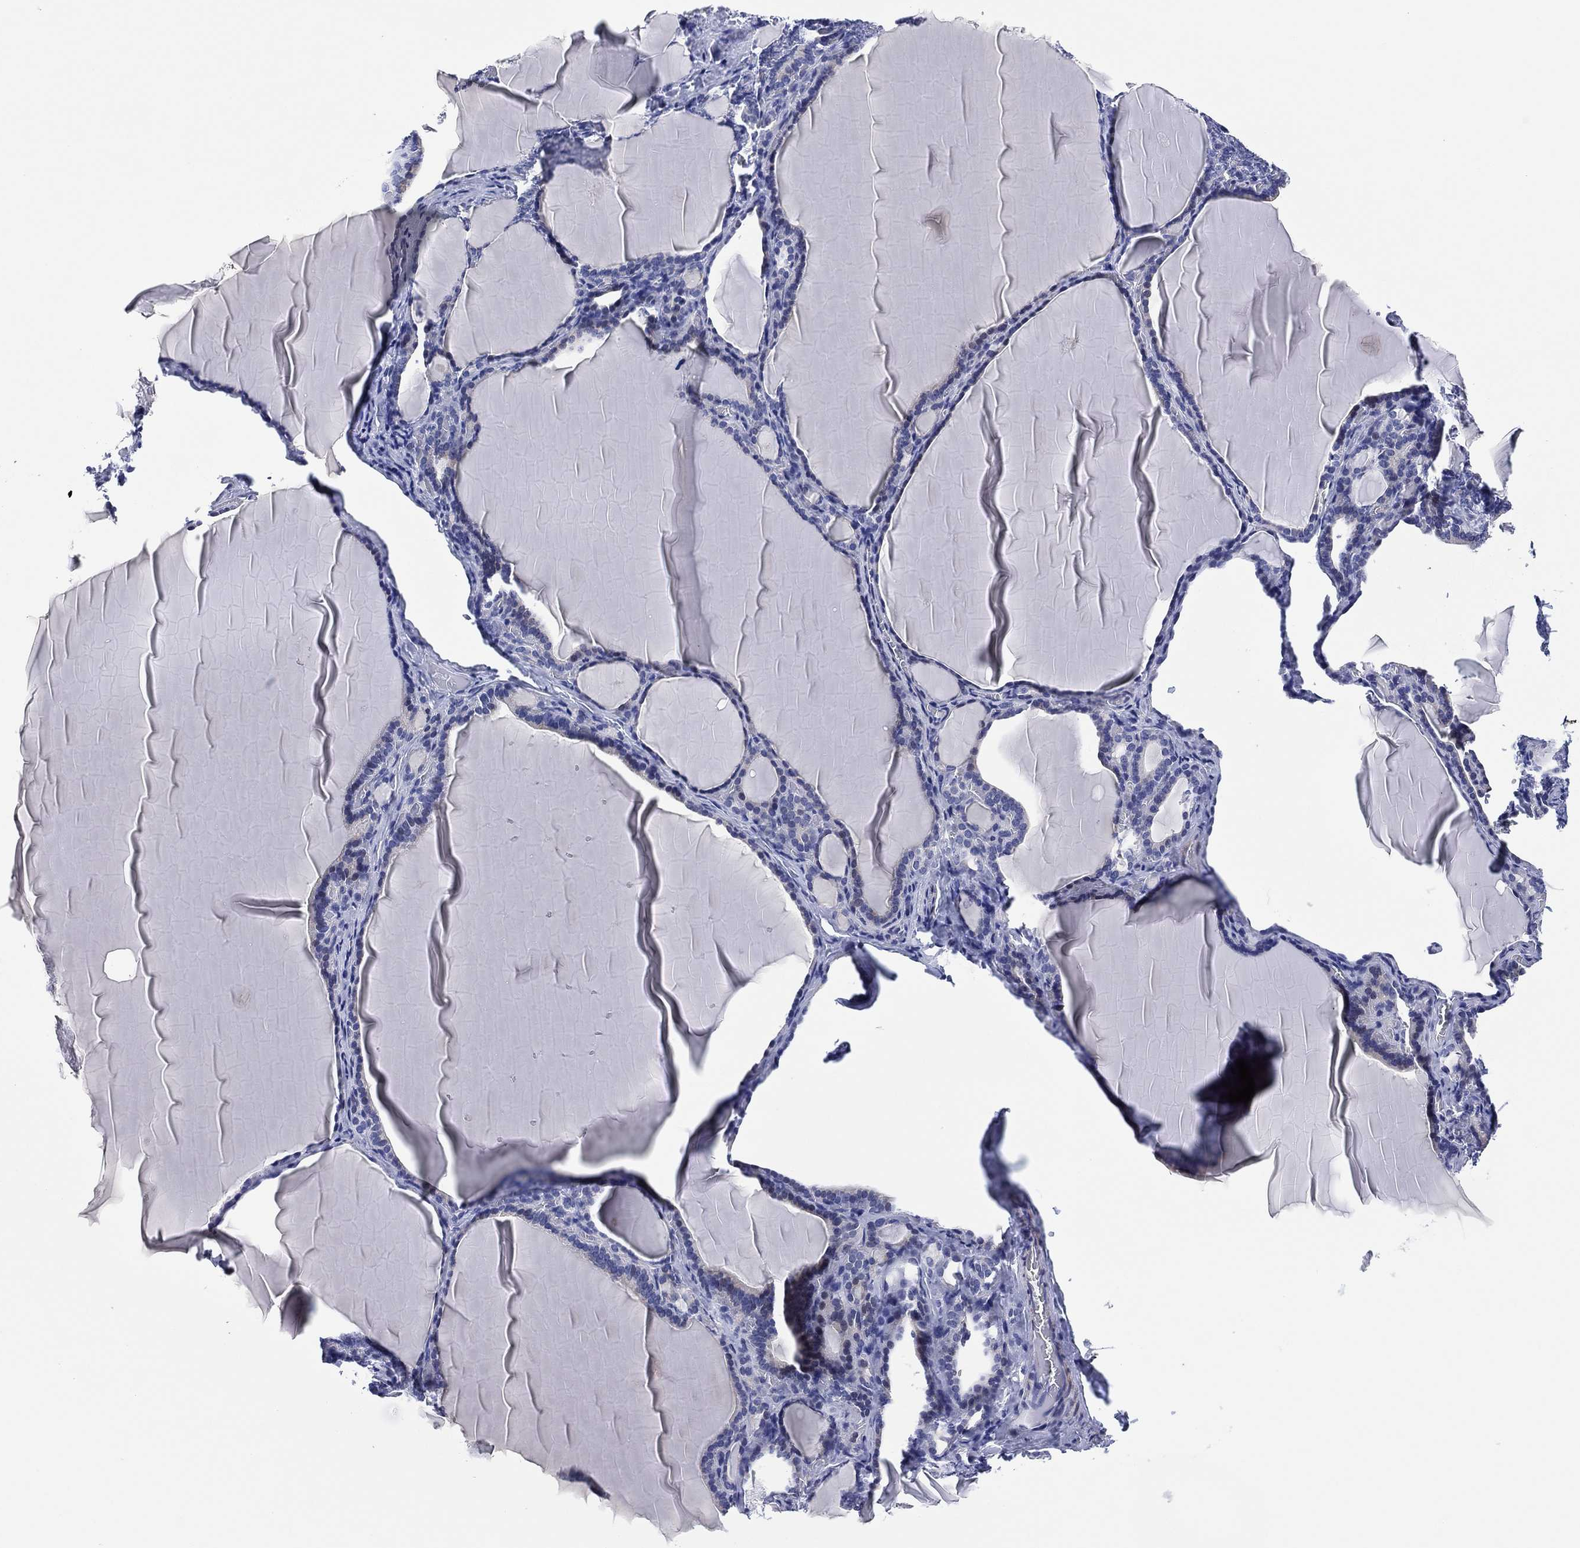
{"staining": {"intensity": "negative", "quantity": "none", "location": "none"}, "tissue": "thyroid gland", "cell_type": "Glandular cells", "image_type": "normal", "snomed": [{"axis": "morphology", "description": "Normal tissue, NOS"}, {"axis": "morphology", "description": "Hyperplasia, NOS"}, {"axis": "topography", "description": "Thyroid gland"}], "caption": "This is an immunohistochemistry (IHC) image of benign human thyroid gland. There is no staining in glandular cells.", "gene": "CLIP3", "patient": {"sex": "female", "age": 27}}